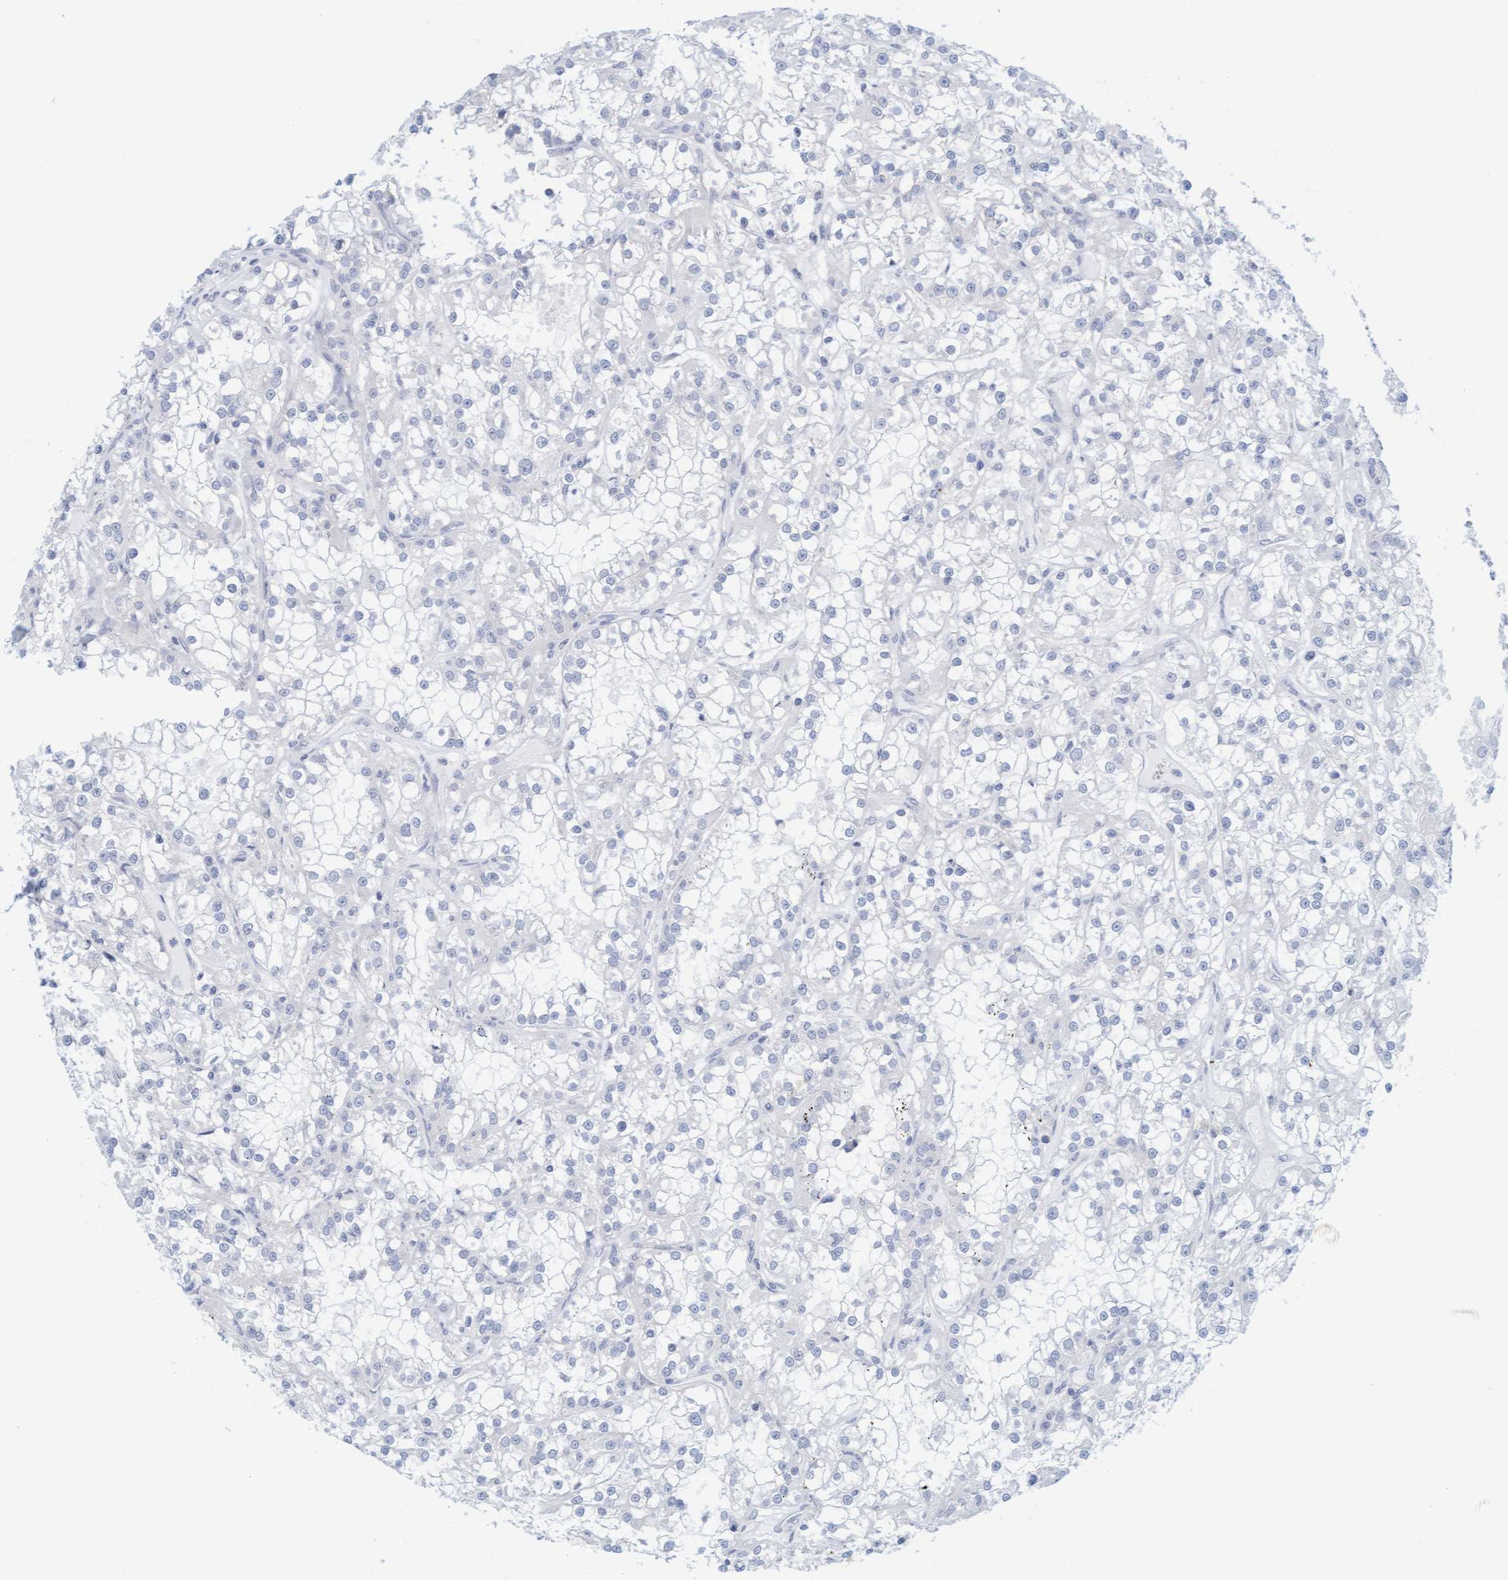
{"staining": {"intensity": "negative", "quantity": "none", "location": "none"}, "tissue": "renal cancer", "cell_type": "Tumor cells", "image_type": "cancer", "snomed": [{"axis": "morphology", "description": "Adenocarcinoma, NOS"}, {"axis": "topography", "description": "Kidney"}], "caption": "An immunohistochemistry photomicrograph of renal cancer is shown. There is no staining in tumor cells of renal cancer. The staining was performed using DAB (3,3'-diaminobenzidine) to visualize the protein expression in brown, while the nuclei were stained in blue with hematoxylin (Magnification: 20x).", "gene": "CPA3", "patient": {"sex": "female", "age": 52}}